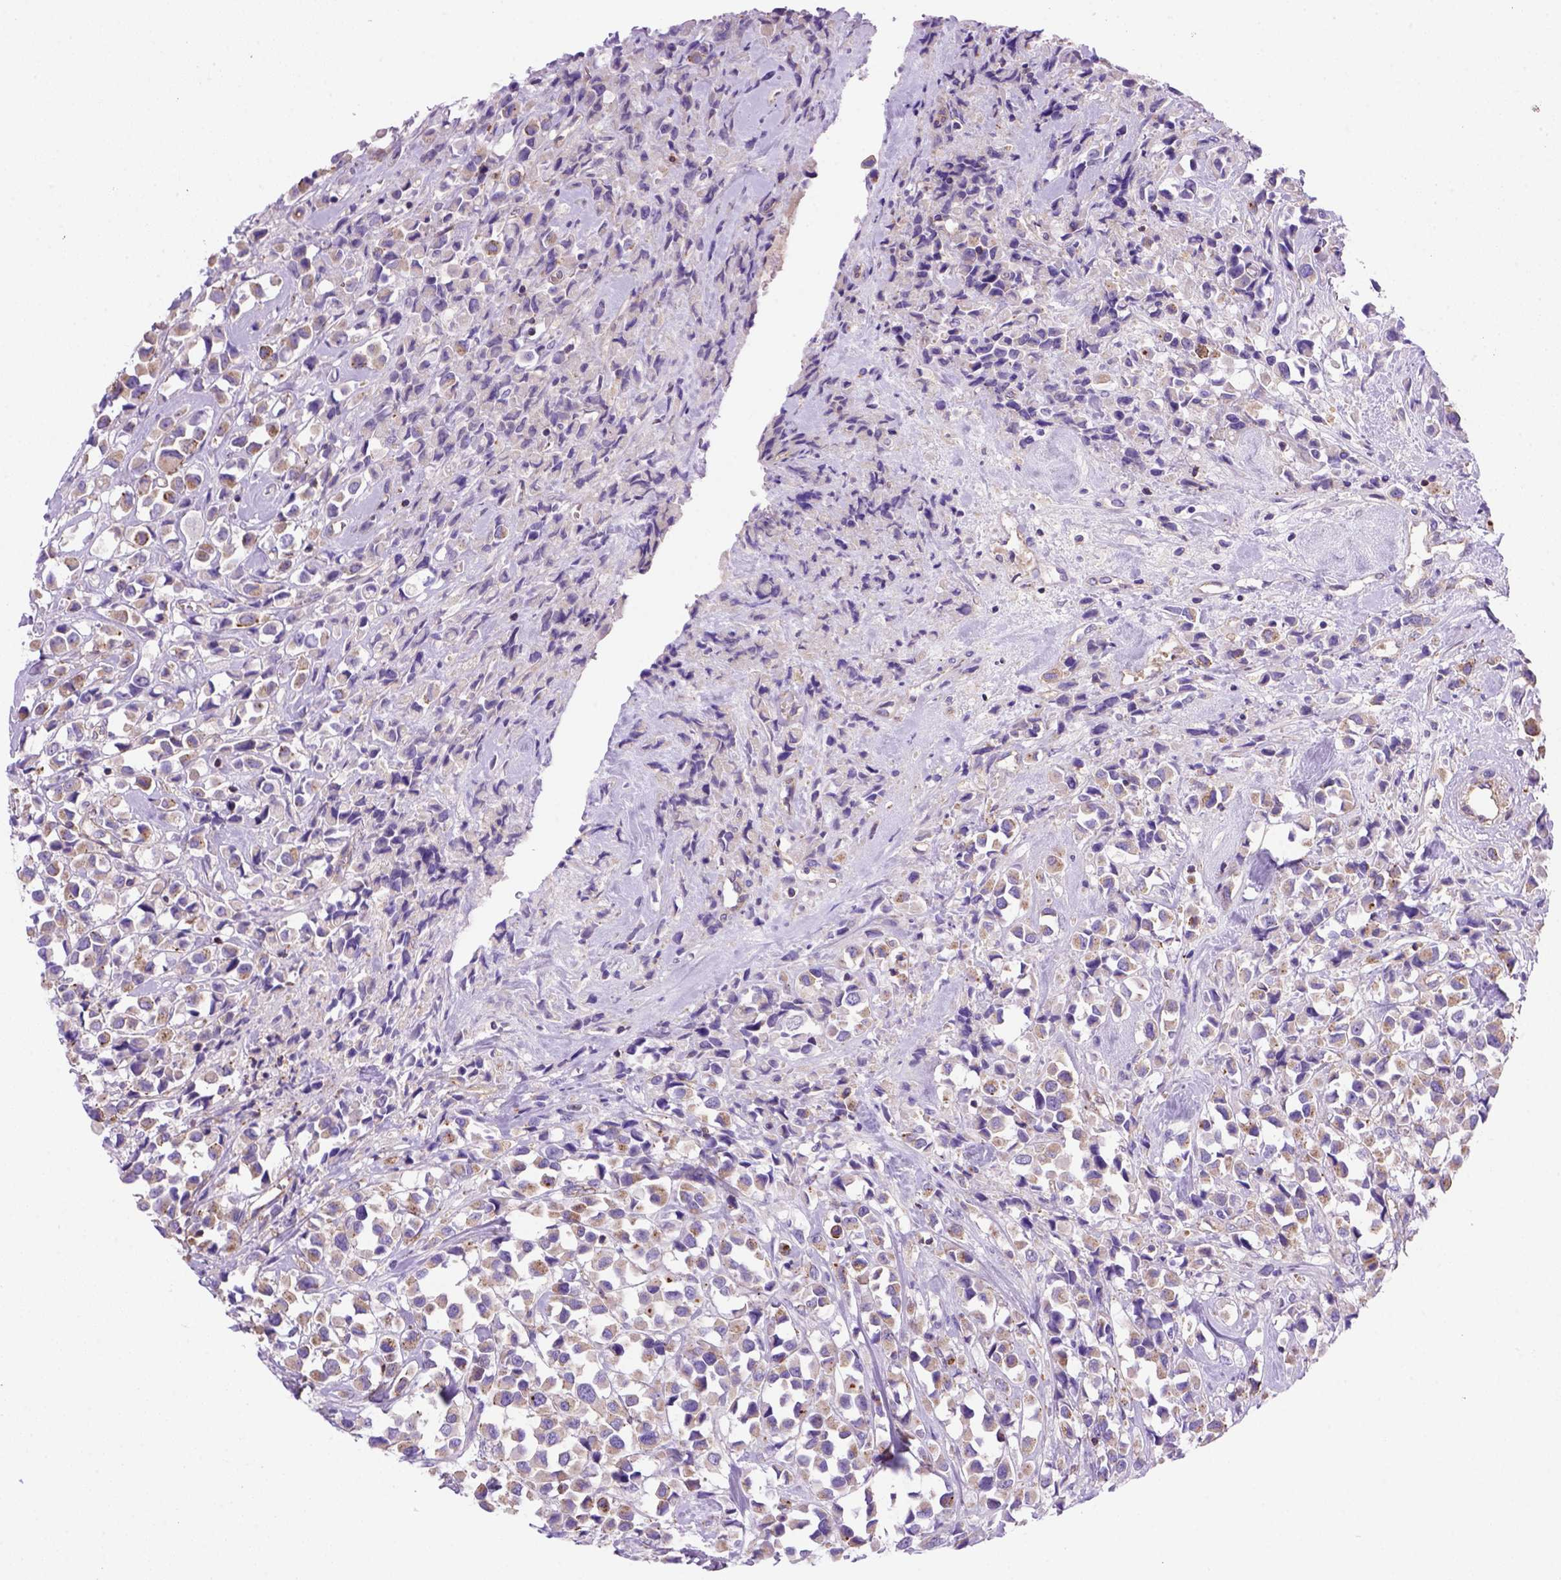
{"staining": {"intensity": "moderate", "quantity": ">75%", "location": "cytoplasmic/membranous"}, "tissue": "breast cancer", "cell_type": "Tumor cells", "image_type": "cancer", "snomed": [{"axis": "morphology", "description": "Duct carcinoma"}, {"axis": "topography", "description": "Breast"}], "caption": "Breast cancer was stained to show a protein in brown. There is medium levels of moderate cytoplasmic/membranous expression in approximately >75% of tumor cells. Ihc stains the protein in brown and the nuclei are stained blue.", "gene": "PEX12", "patient": {"sex": "female", "age": 61}}